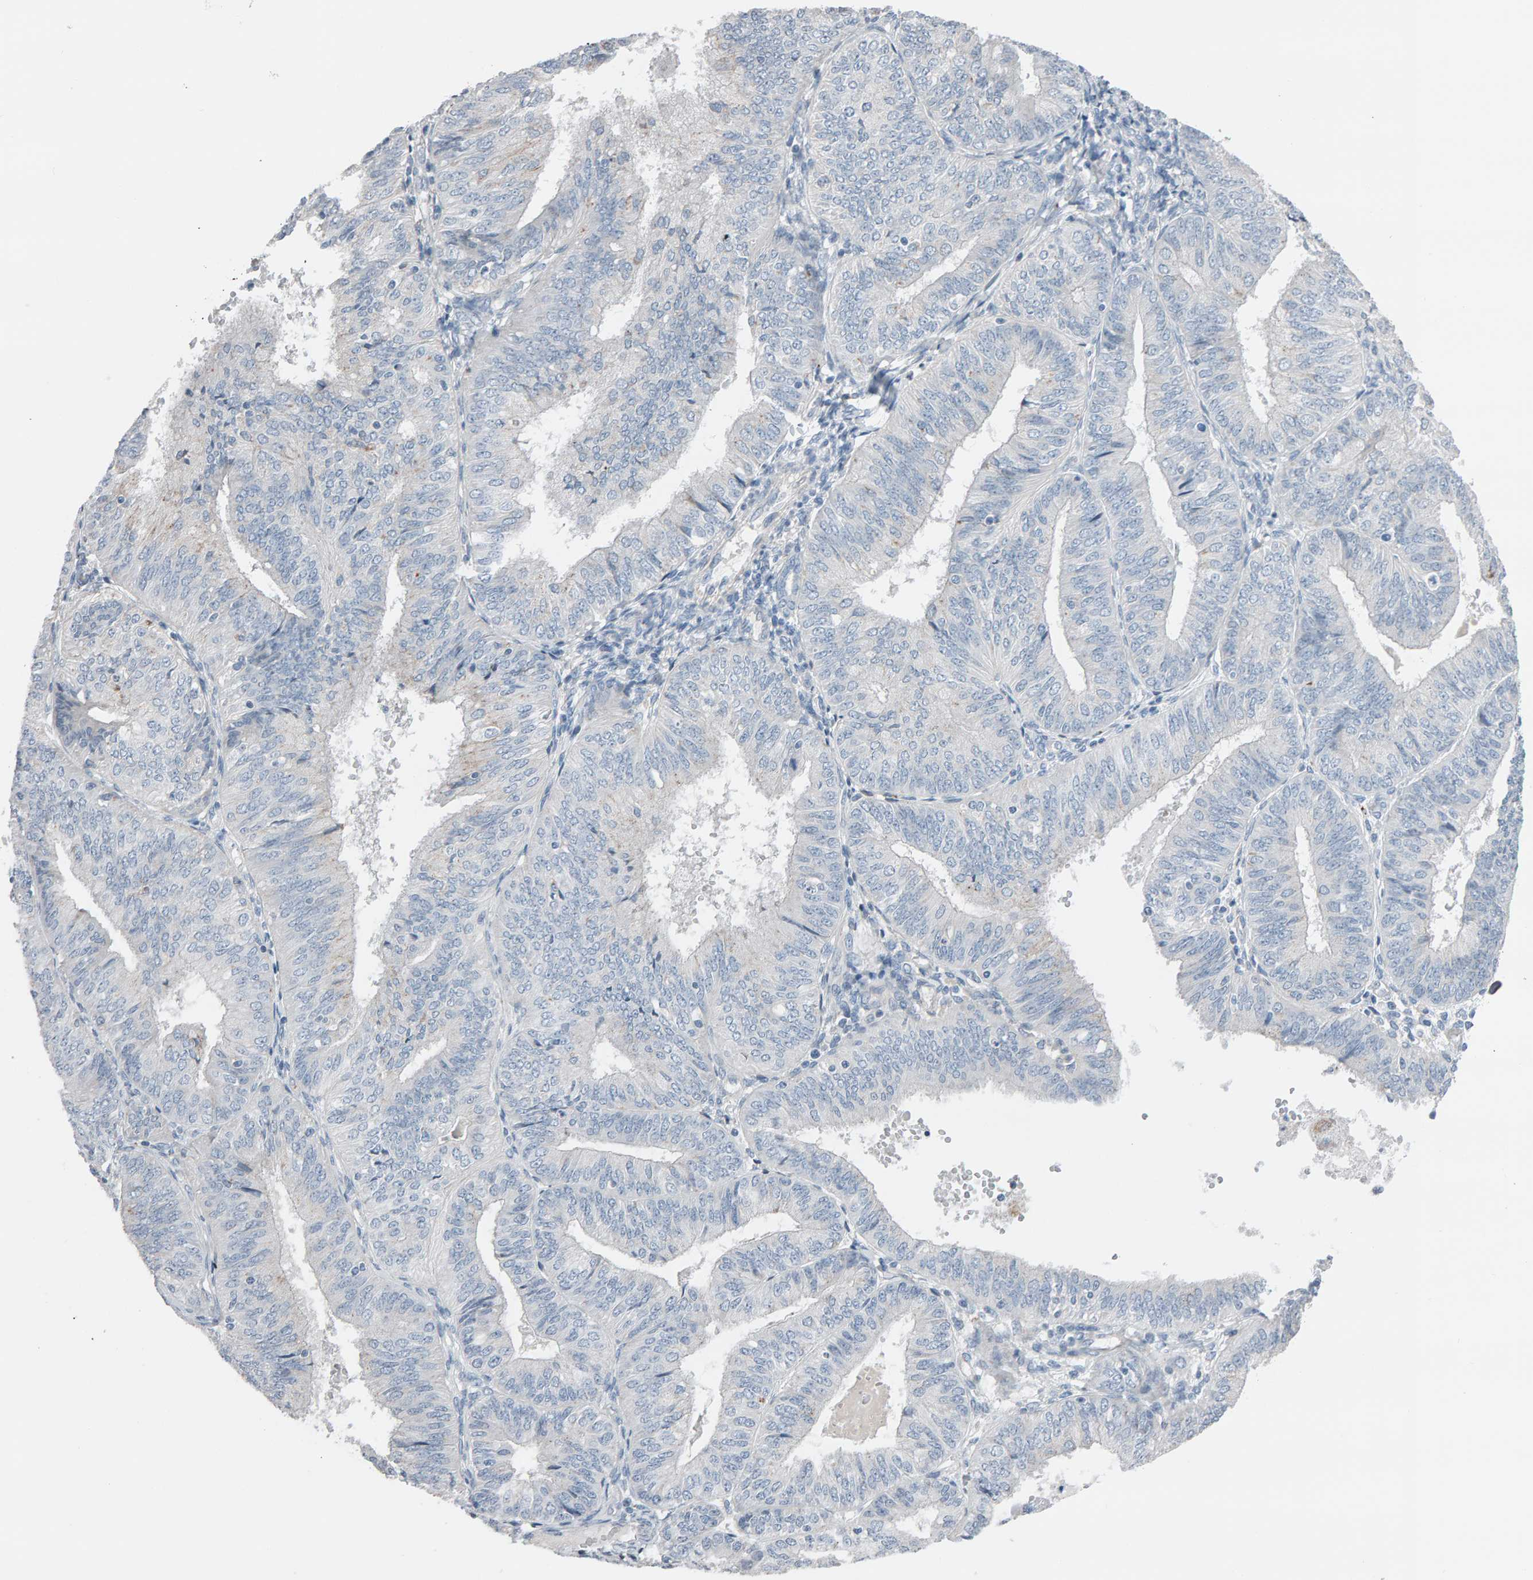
{"staining": {"intensity": "negative", "quantity": "none", "location": "none"}, "tissue": "endometrial cancer", "cell_type": "Tumor cells", "image_type": "cancer", "snomed": [{"axis": "morphology", "description": "Adenocarcinoma, NOS"}, {"axis": "topography", "description": "Endometrium"}], "caption": "The histopathology image reveals no significant positivity in tumor cells of endometrial cancer.", "gene": "IPPK", "patient": {"sex": "female", "age": 58}}